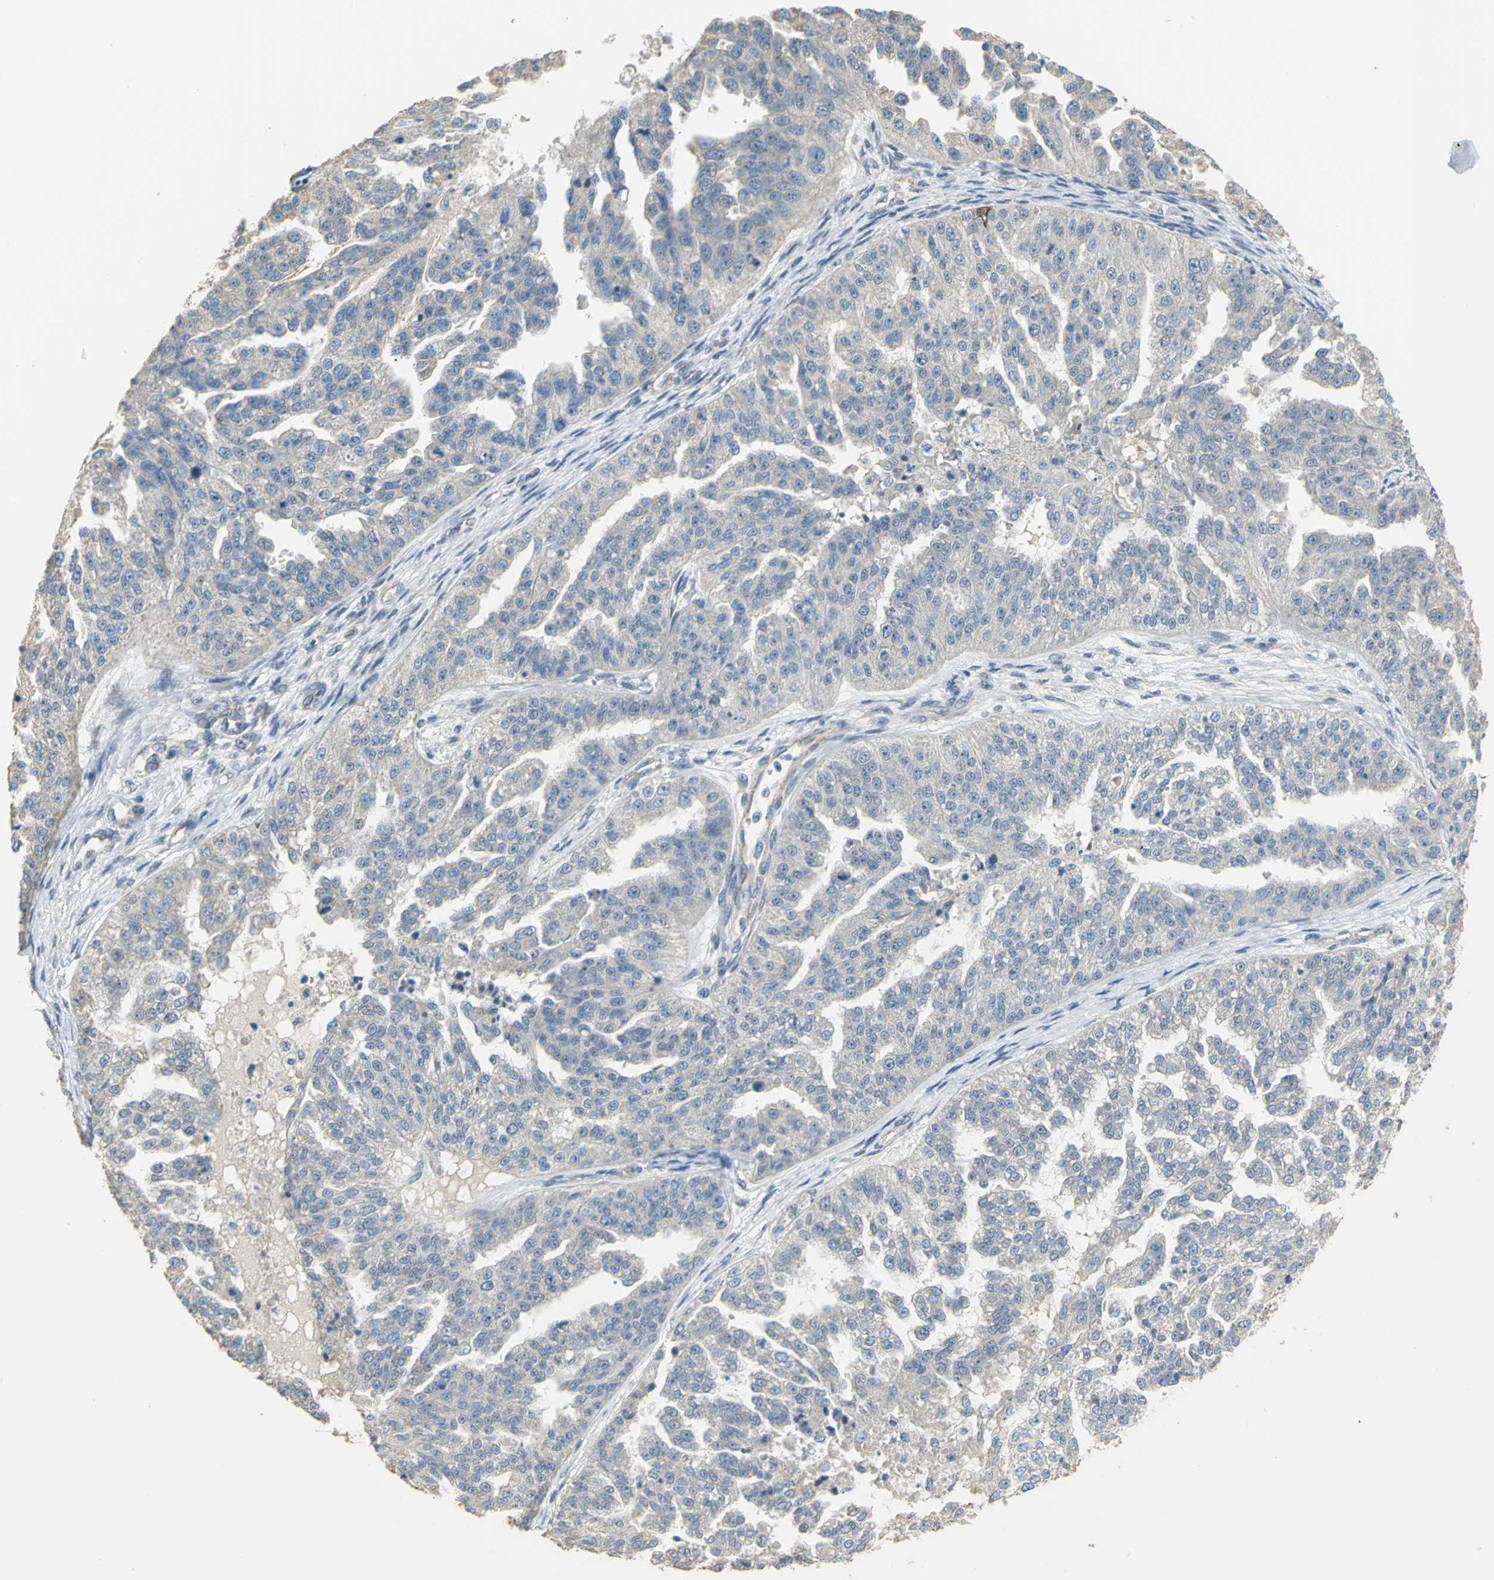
{"staining": {"intensity": "negative", "quantity": "none", "location": "none"}, "tissue": "ovarian cancer", "cell_type": "Tumor cells", "image_type": "cancer", "snomed": [{"axis": "morphology", "description": "Cystadenocarcinoma, serous, NOS"}, {"axis": "topography", "description": "Ovary"}], "caption": "The image displays no staining of tumor cells in ovarian serous cystadenocarcinoma.", "gene": "HTR1F", "patient": {"sex": "female", "age": 58}}